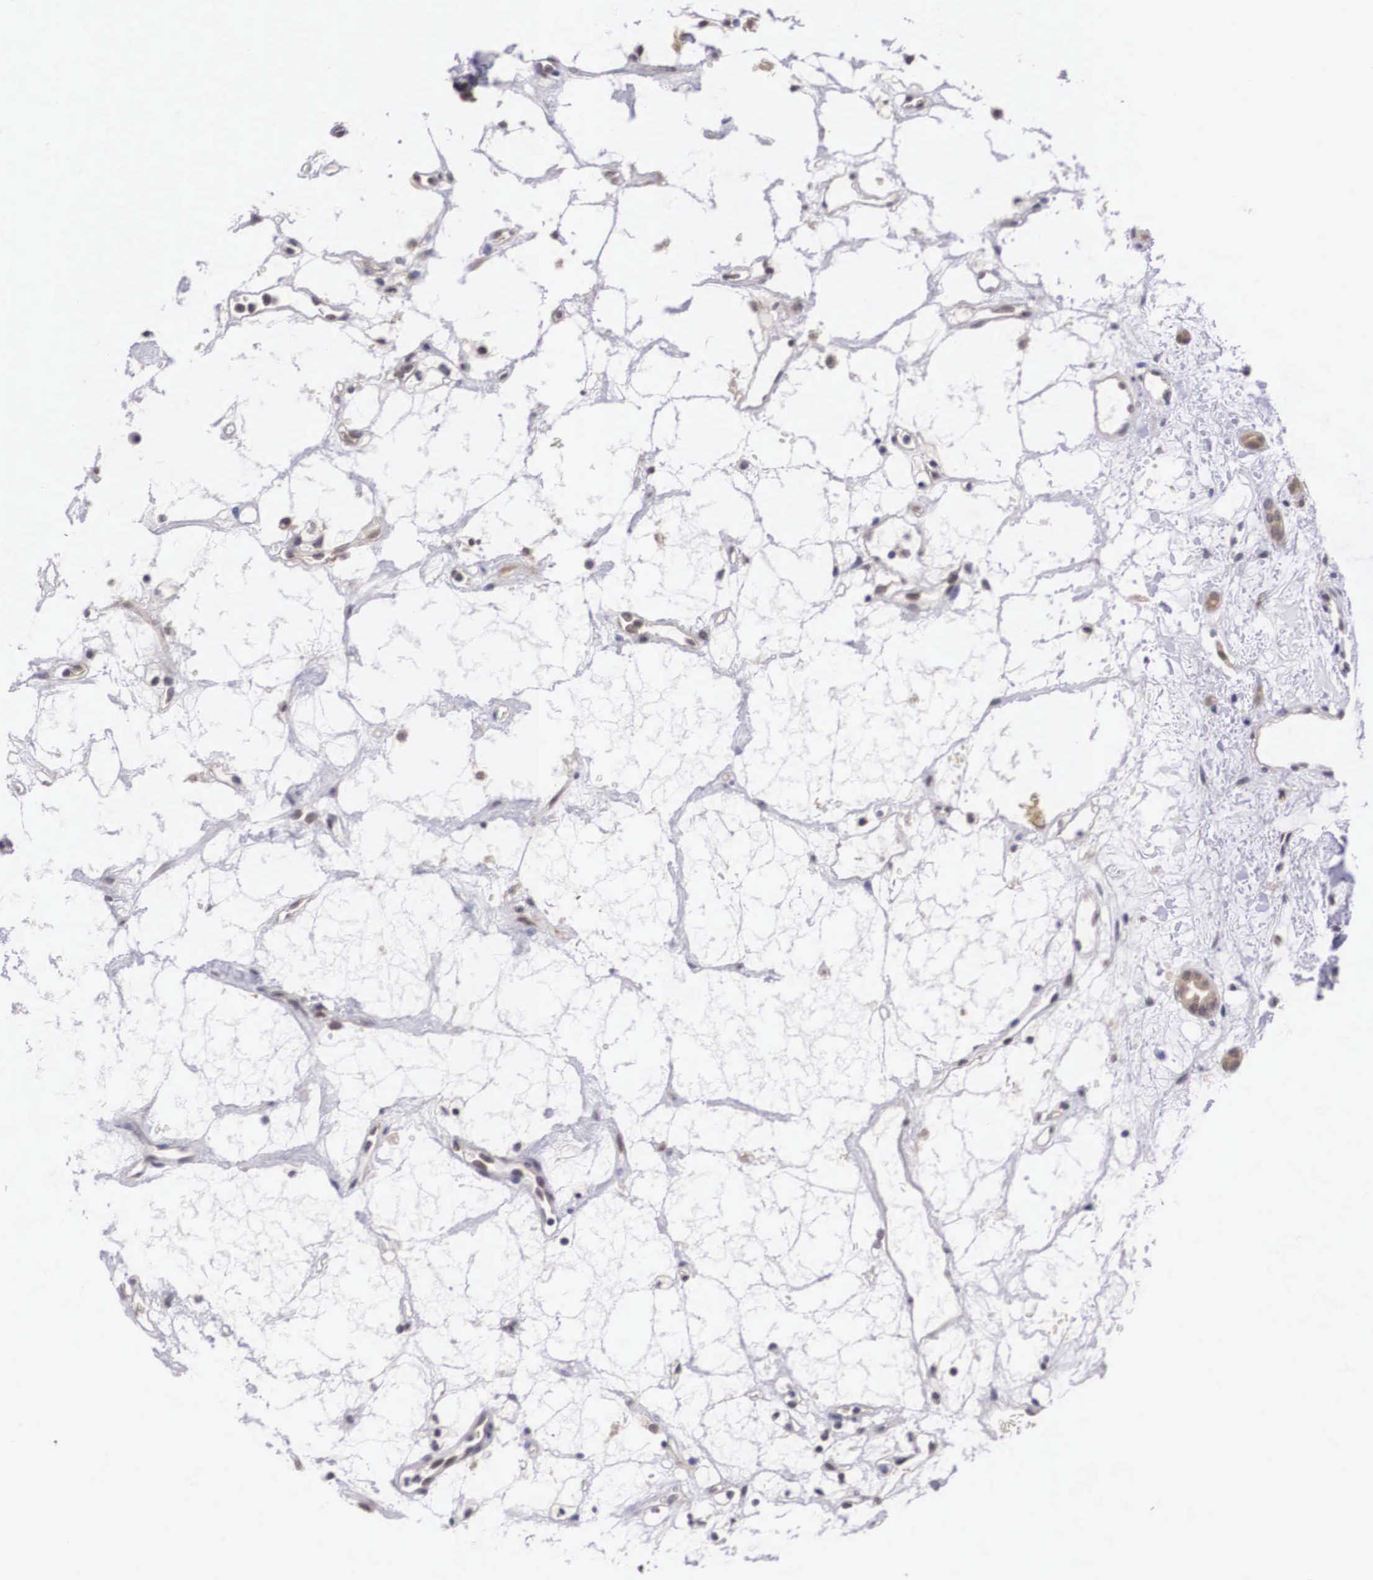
{"staining": {"intensity": "negative", "quantity": "none", "location": "none"}, "tissue": "renal cancer", "cell_type": "Tumor cells", "image_type": "cancer", "snomed": [{"axis": "morphology", "description": "Adenocarcinoma, NOS"}, {"axis": "topography", "description": "Kidney"}], "caption": "Photomicrograph shows no significant protein expression in tumor cells of renal adenocarcinoma.", "gene": "OTX2", "patient": {"sex": "female", "age": 60}}